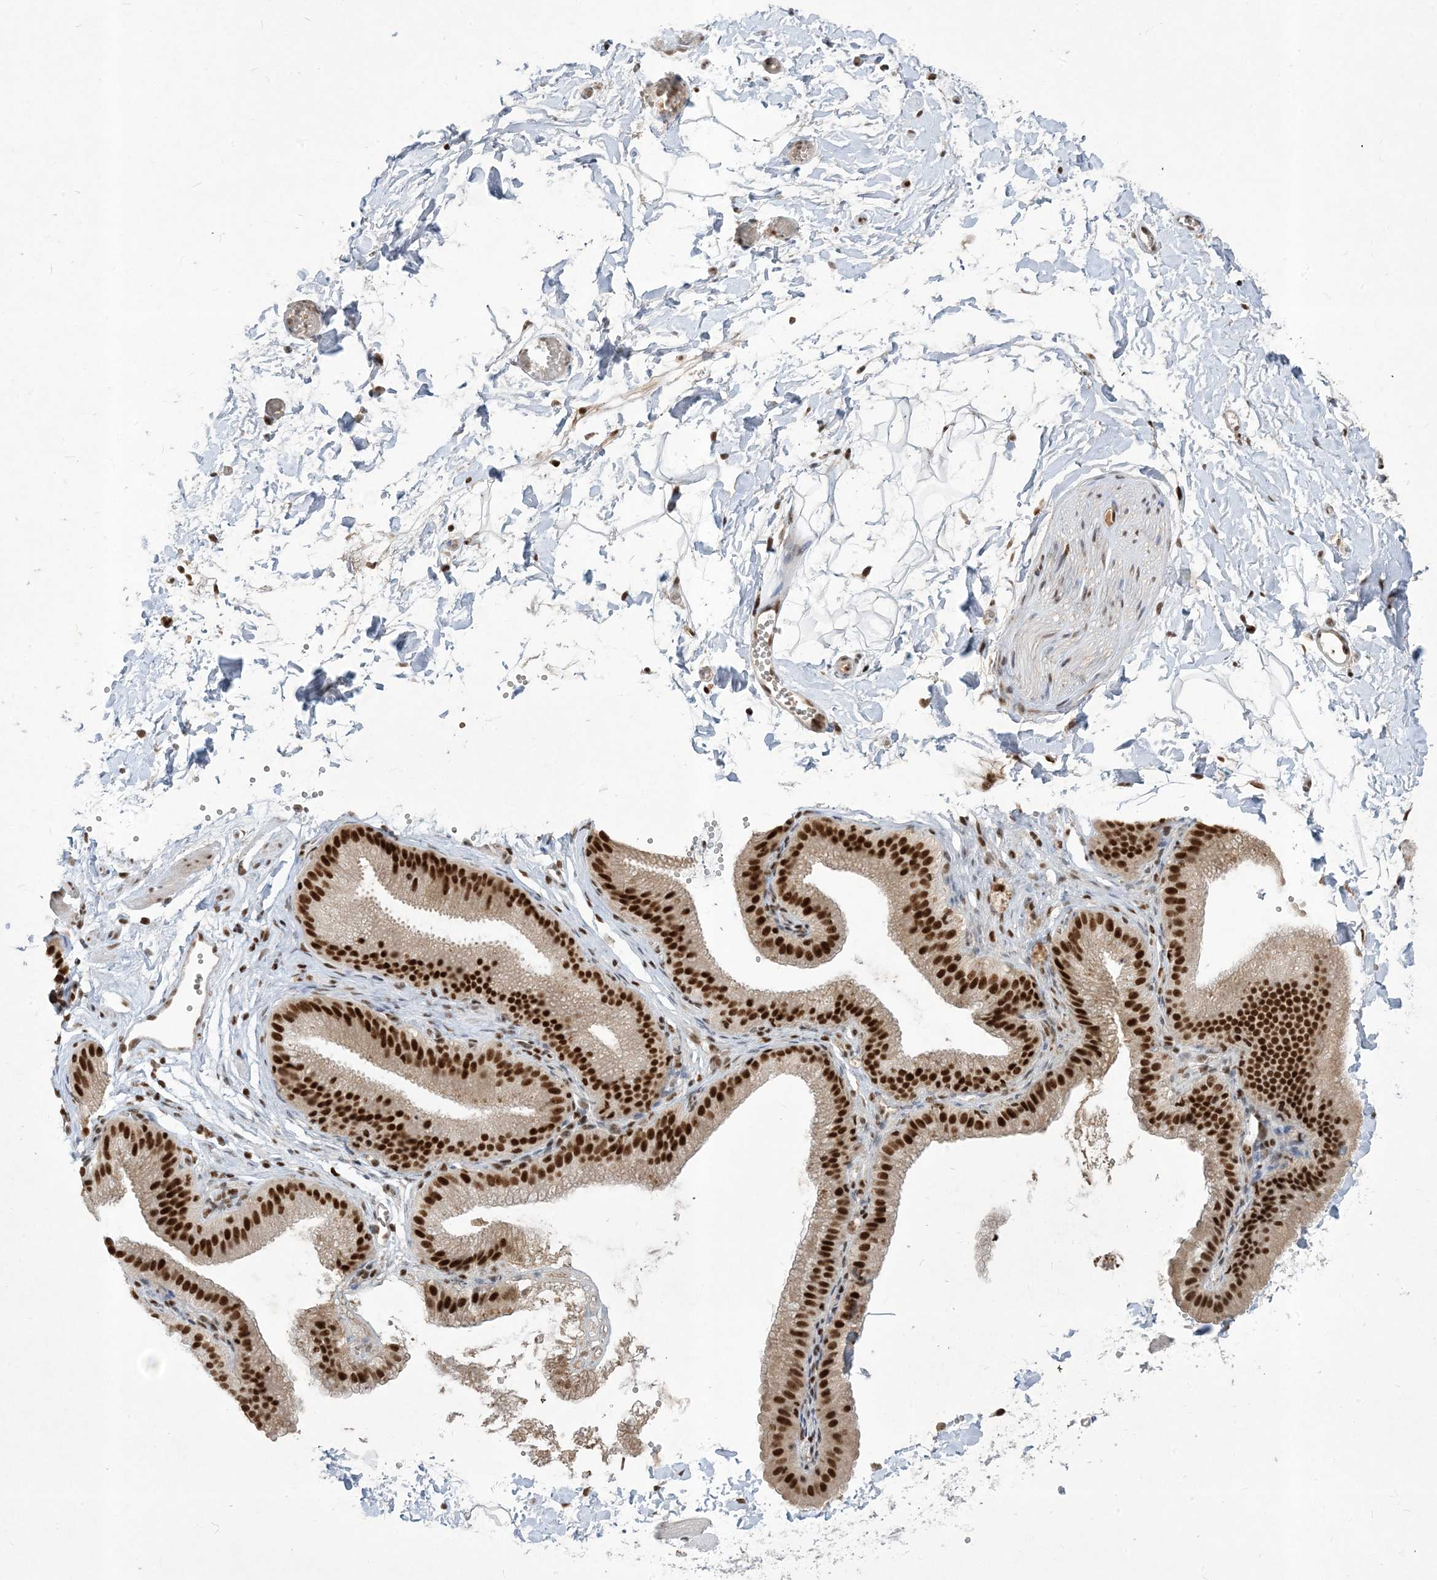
{"staining": {"intensity": "moderate", "quantity": ">75%", "location": "nuclear"}, "tissue": "adipose tissue", "cell_type": "Adipocytes", "image_type": "normal", "snomed": [{"axis": "morphology", "description": "Normal tissue, NOS"}, {"axis": "topography", "description": "Gallbladder"}, {"axis": "topography", "description": "Peripheral nerve tissue"}], "caption": "An IHC image of unremarkable tissue is shown. Protein staining in brown labels moderate nuclear positivity in adipose tissue within adipocytes.", "gene": "PPIL2", "patient": {"sex": "male", "age": 38}}